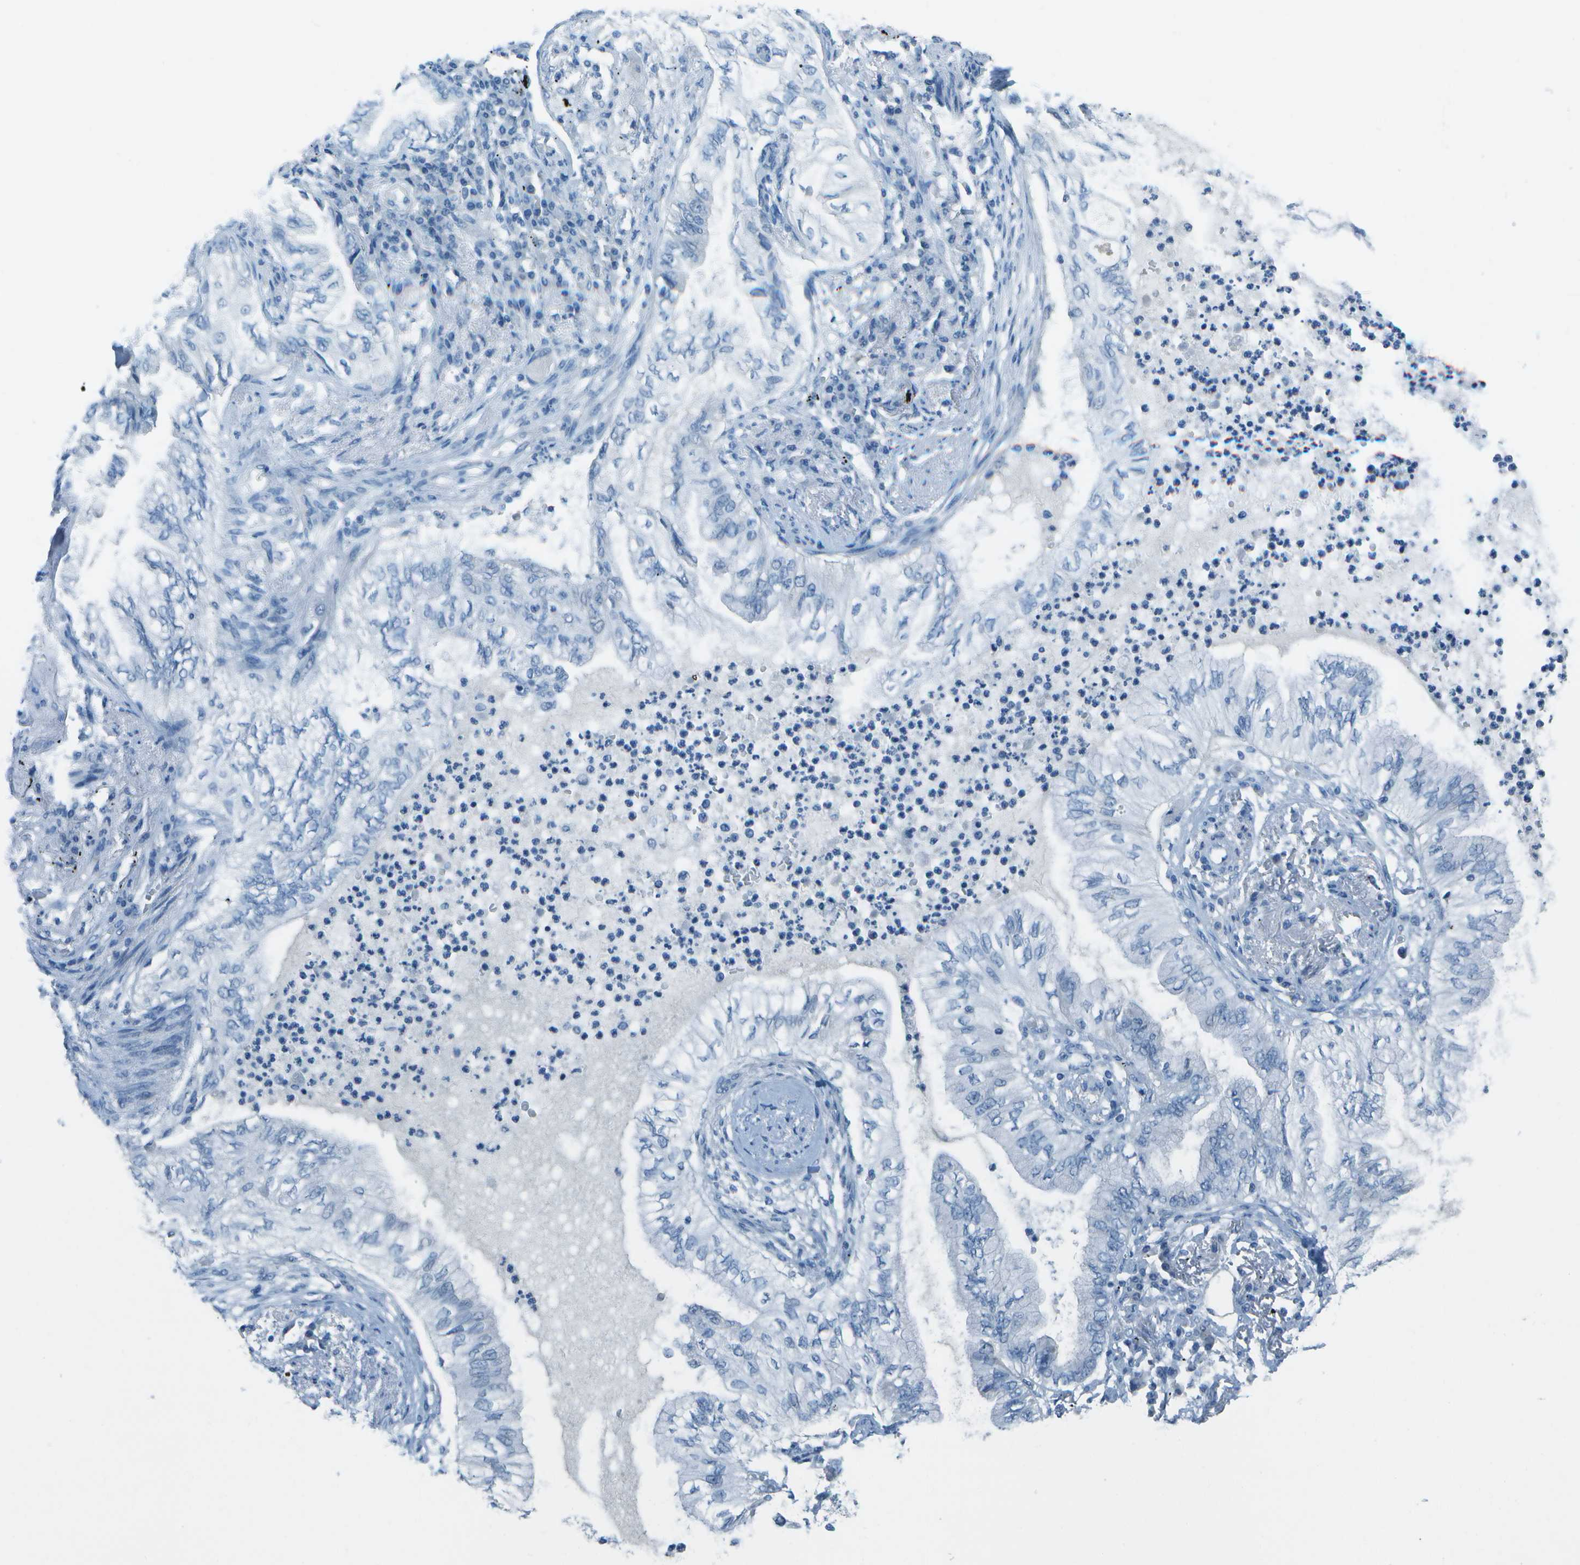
{"staining": {"intensity": "negative", "quantity": "none", "location": "none"}, "tissue": "lung cancer", "cell_type": "Tumor cells", "image_type": "cancer", "snomed": [{"axis": "morphology", "description": "Normal tissue, NOS"}, {"axis": "morphology", "description": "Adenocarcinoma, NOS"}, {"axis": "topography", "description": "Bronchus"}, {"axis": "topography", "description": "Lung"}], "caption": "Tumor cells are negative for brown protein staining in lung cancer (adenocarcinoma).", "gene": "FGF1", "patient": {"sex": "female", "age": 70}}